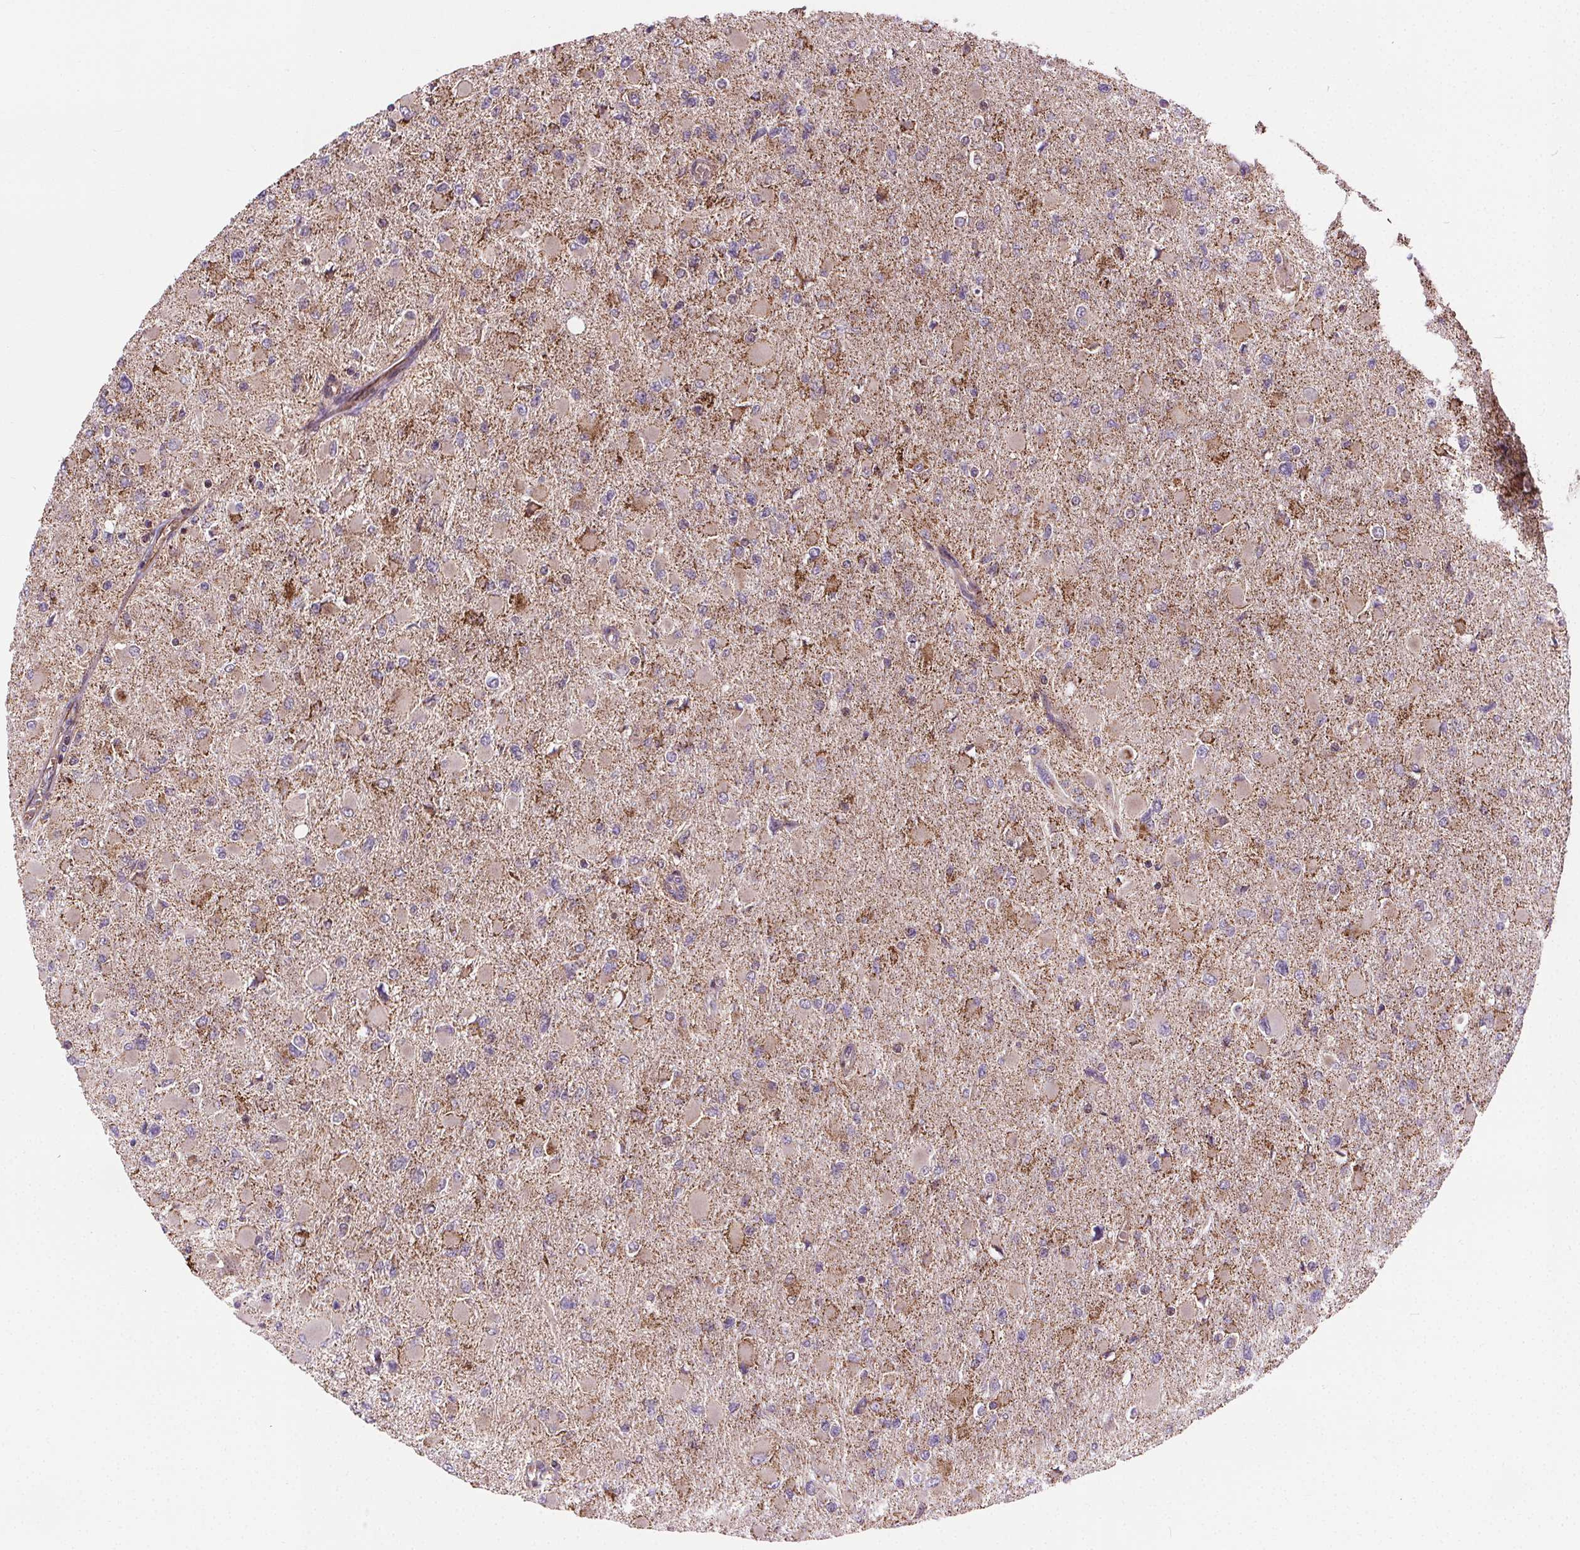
{"staining": {"intensity": "moderate", "quantity": "<25%", "location": "cytoplasmic/membranous"}, "tissue": "glioma", "cell_type": "Tumor cells", "image_type": "cancer", "snomed": [{"axis": "morphology", "description": "Glioma, malignant, High grade"}, {"axis": "topography", "description": "Cerebral cortex"}], "caption": "This photomicrograph exhibits immunohistochemistry staining of human glioma, with low moderate cytoplasmic/membranous positivity in about <25% of tumor cells.", "gene": "GOLT1B", "patient": {"sex": "female", "age": 36}}